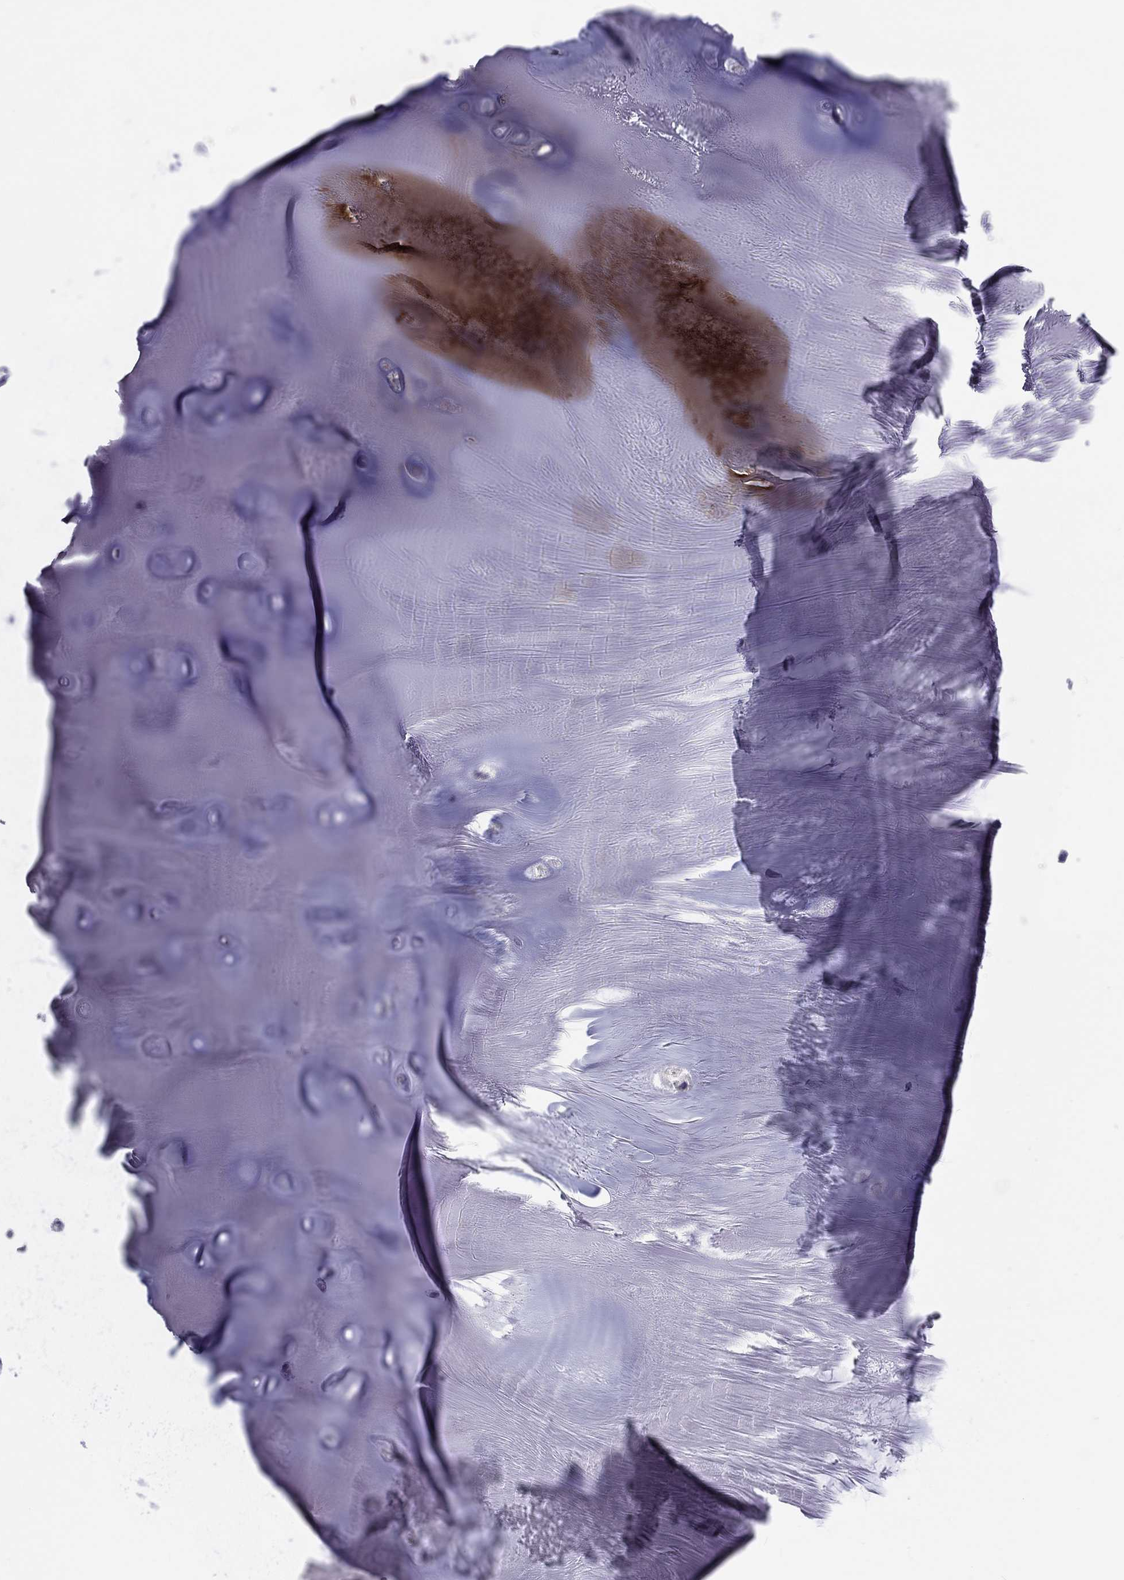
{"staining": {"intensity": "negative", "quantity": "none", "location": "none"}, "tissue": "soft tissue", "cell_type": "Chondrocytes", "image_type": "normal", "snomed": [{"axis": "morphology", "description": "Normal tissue, NOS"}, {"axis": "topography", "description": "Cartilage tissue"}], "caption": "Human soft tissue stained for a protein using immunohistochemistry reveals no positivity in chondrocytes.", "gene": "TFPI2", "patient": {"sex": "male", "age": 81}}